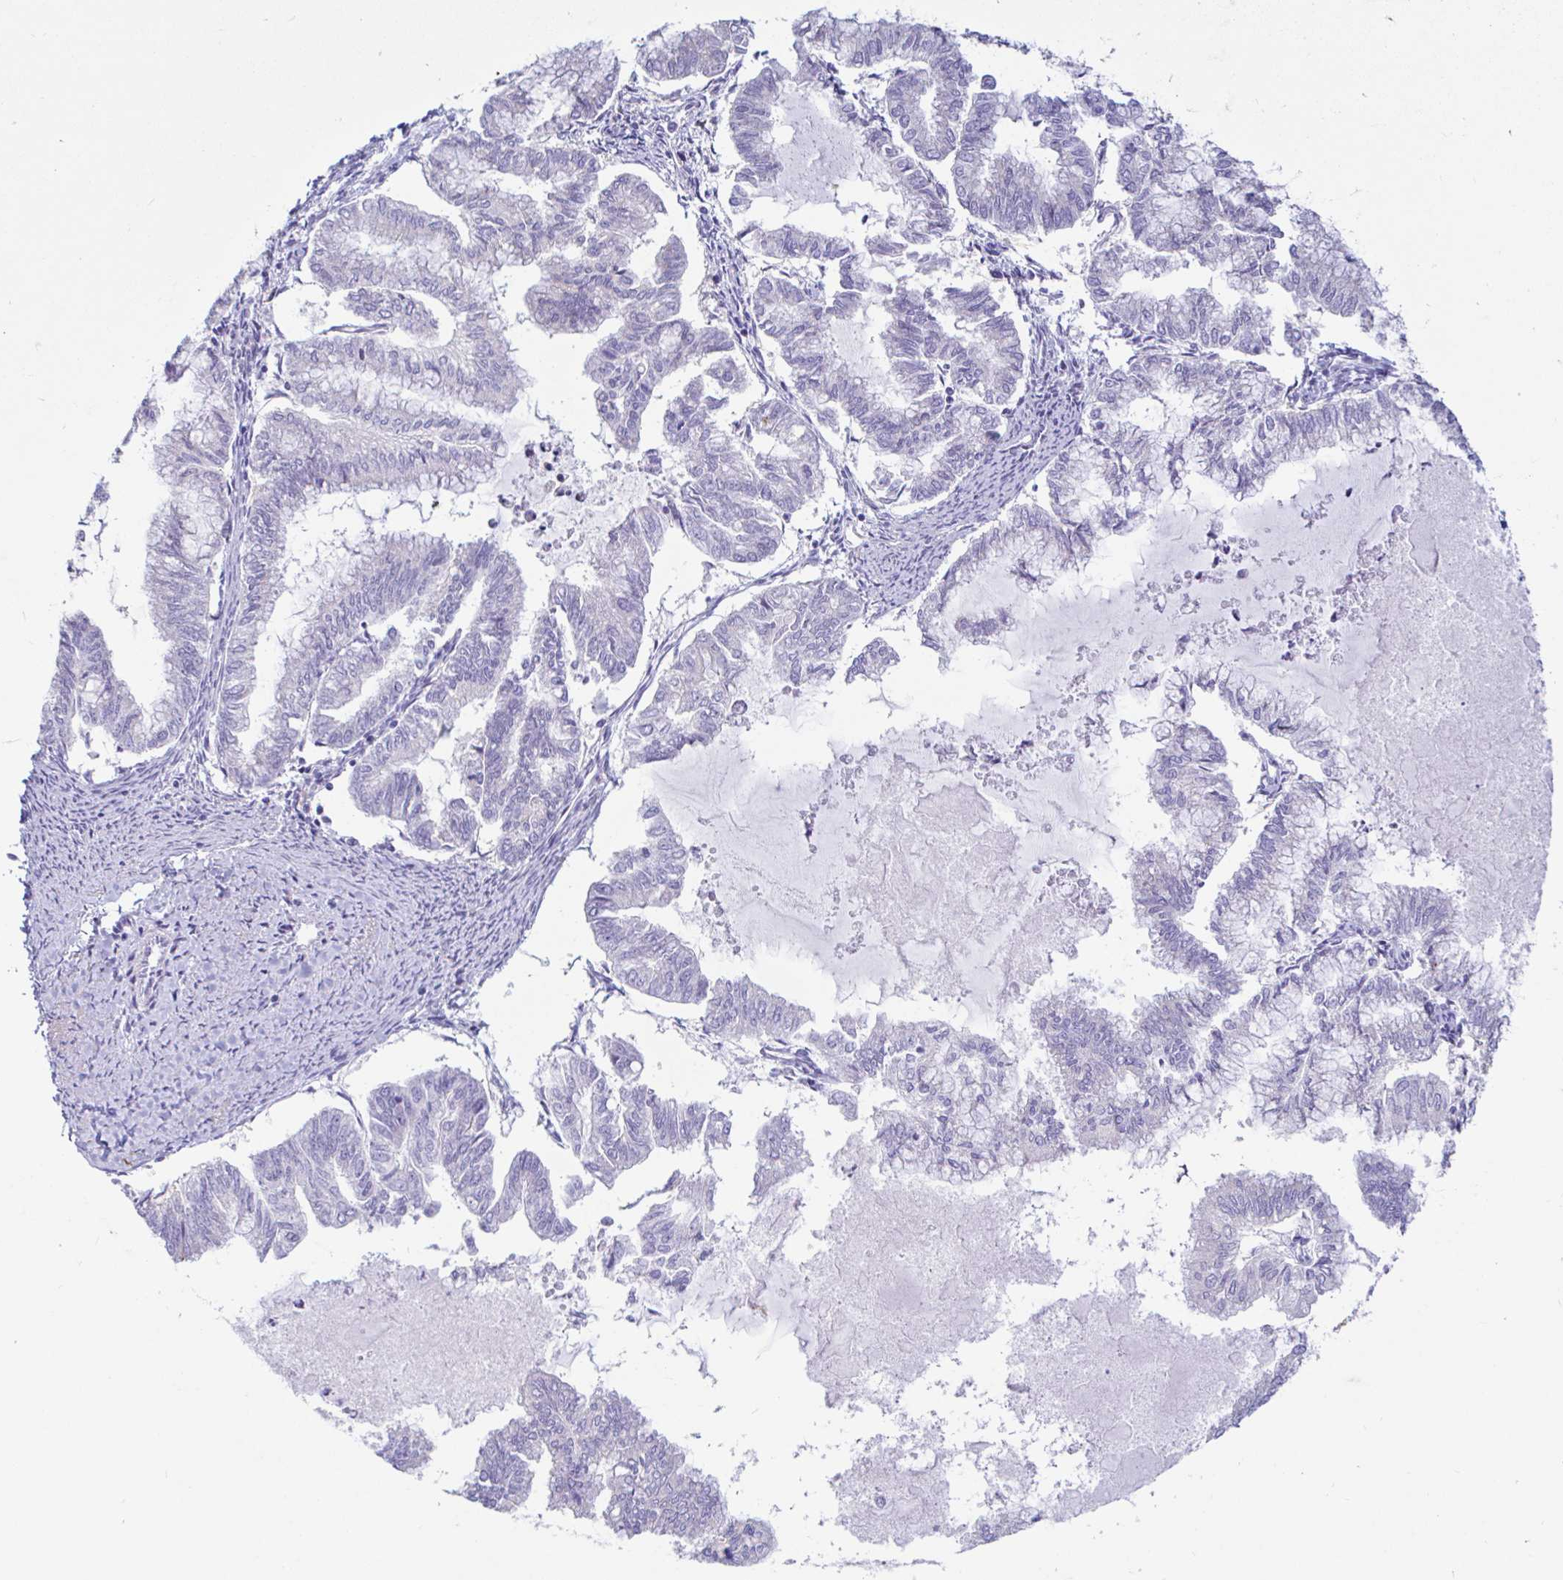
{"staining": {"intensity": "negative", "quantity": "none", "location": "none"}, "tissue": "endometrial cancer", "cell_type": "Tumor cells", "image_type": "cancer", "snomed": [{"axis": "morphology", "description": "Adenocarcinoma, NOS"}, {"axis": "topography", "description": "Endometrium"}], "caption": "Immunohistochemistry (IHC) image of neoplastic tissue: human endometrial cancer stained with DAB (3,3'-diaminobenzidine) displays no significant protein positivity in tumor cells.", "gene": "NBPF3", "patient": {"sex": "female", "age": 79}}